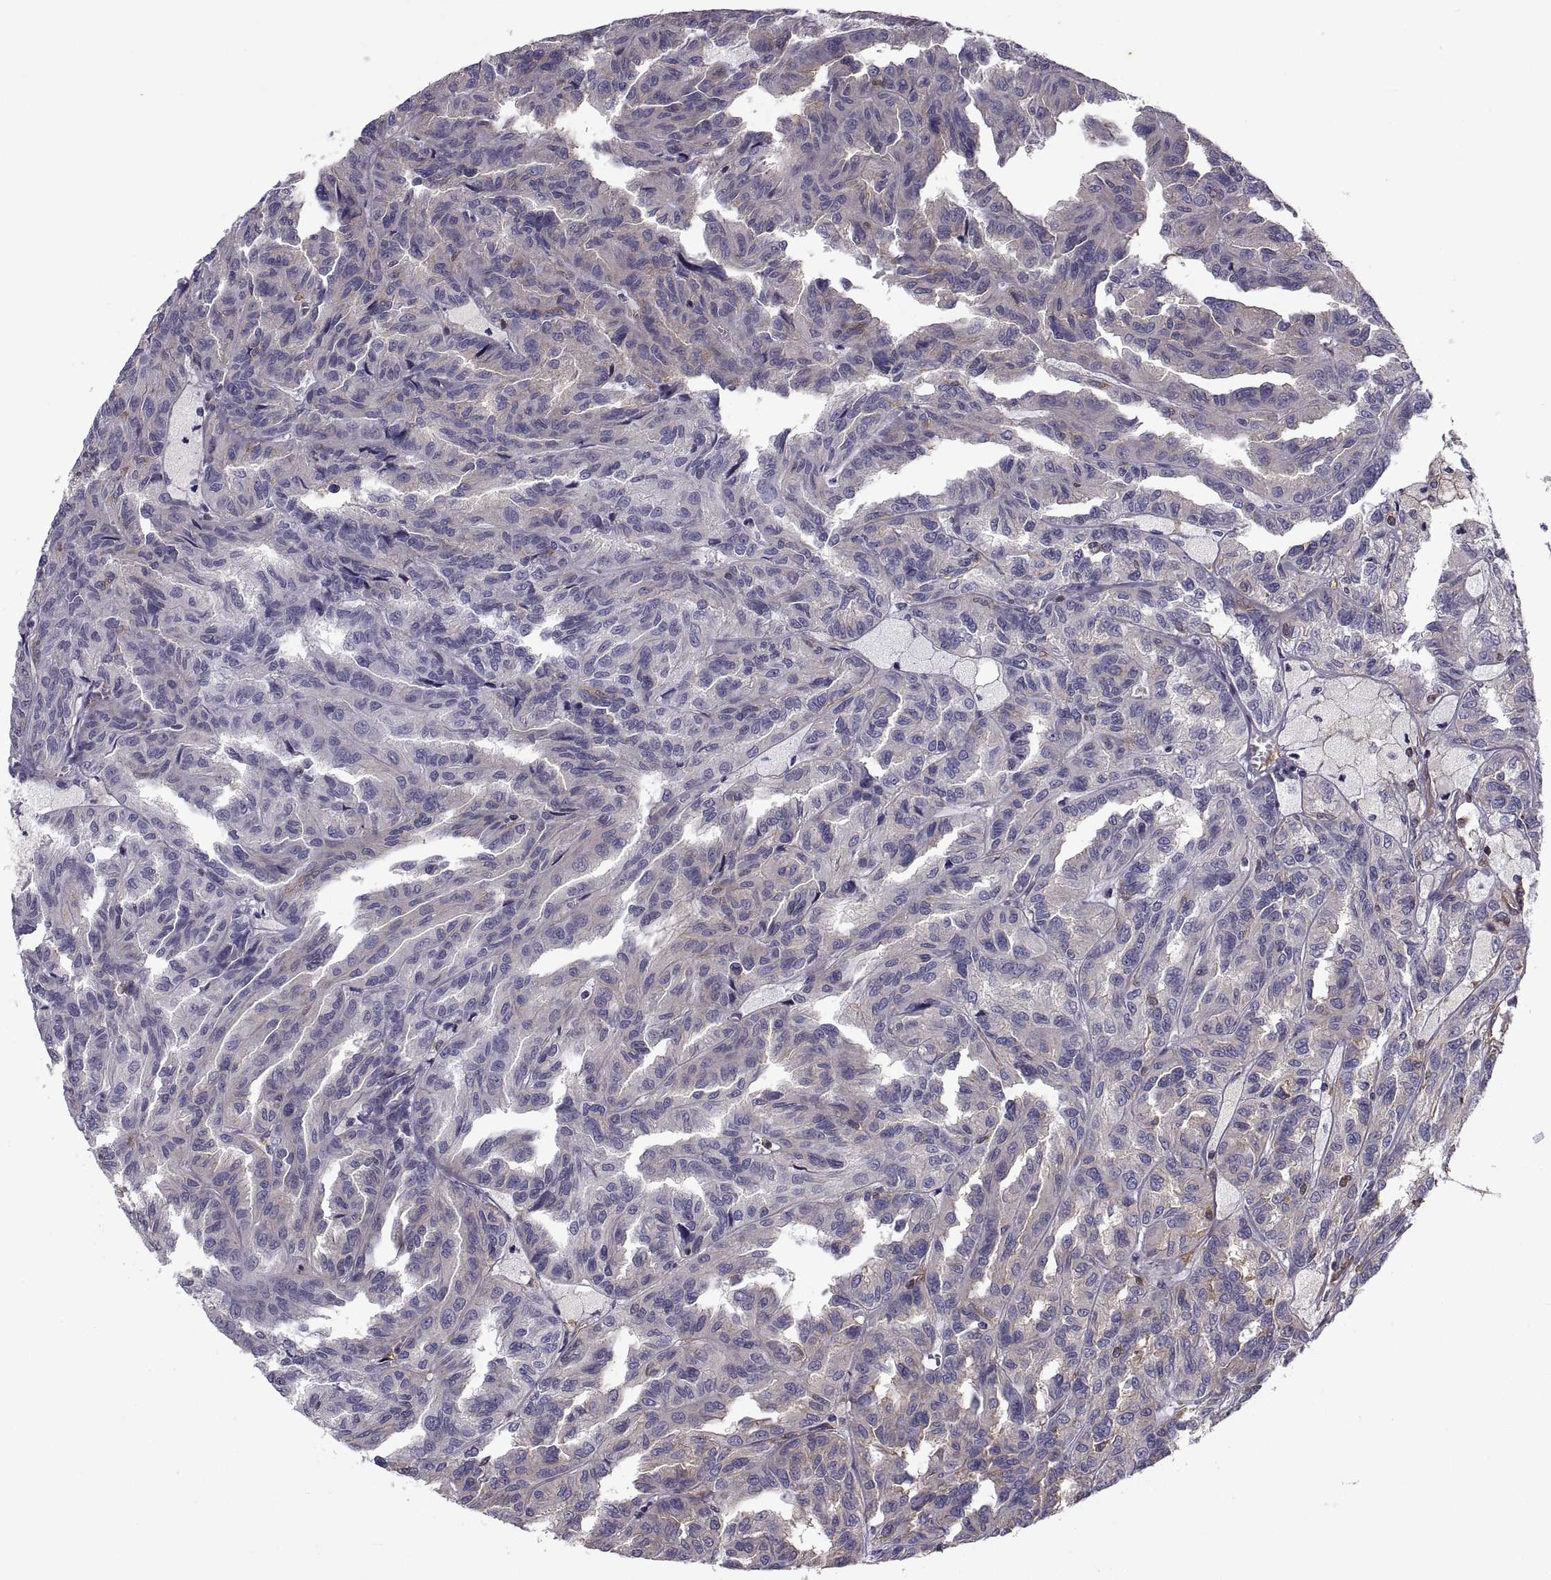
{"staining": {"intensity": "weak", "quantity": "25%-75%", "location": "cytoplasmic/membranous"}, "tissue": "renal cancer", "cell_type": "Tumor cells", "image_type": "cancer", "snomed": [{"axis": "morphology", "description": "Adenocarcinoma, NOS"}, {"axis": "topography", "description": "Kidney"}], "caption": "This is an image of immunohistochemistry (IHC) staining of renal cancer, which shows weak staining in the cytoplasmic/membranous of tumor cells.", "gene": "MYH9", "patient": {"sex": "male", "age": 79}}